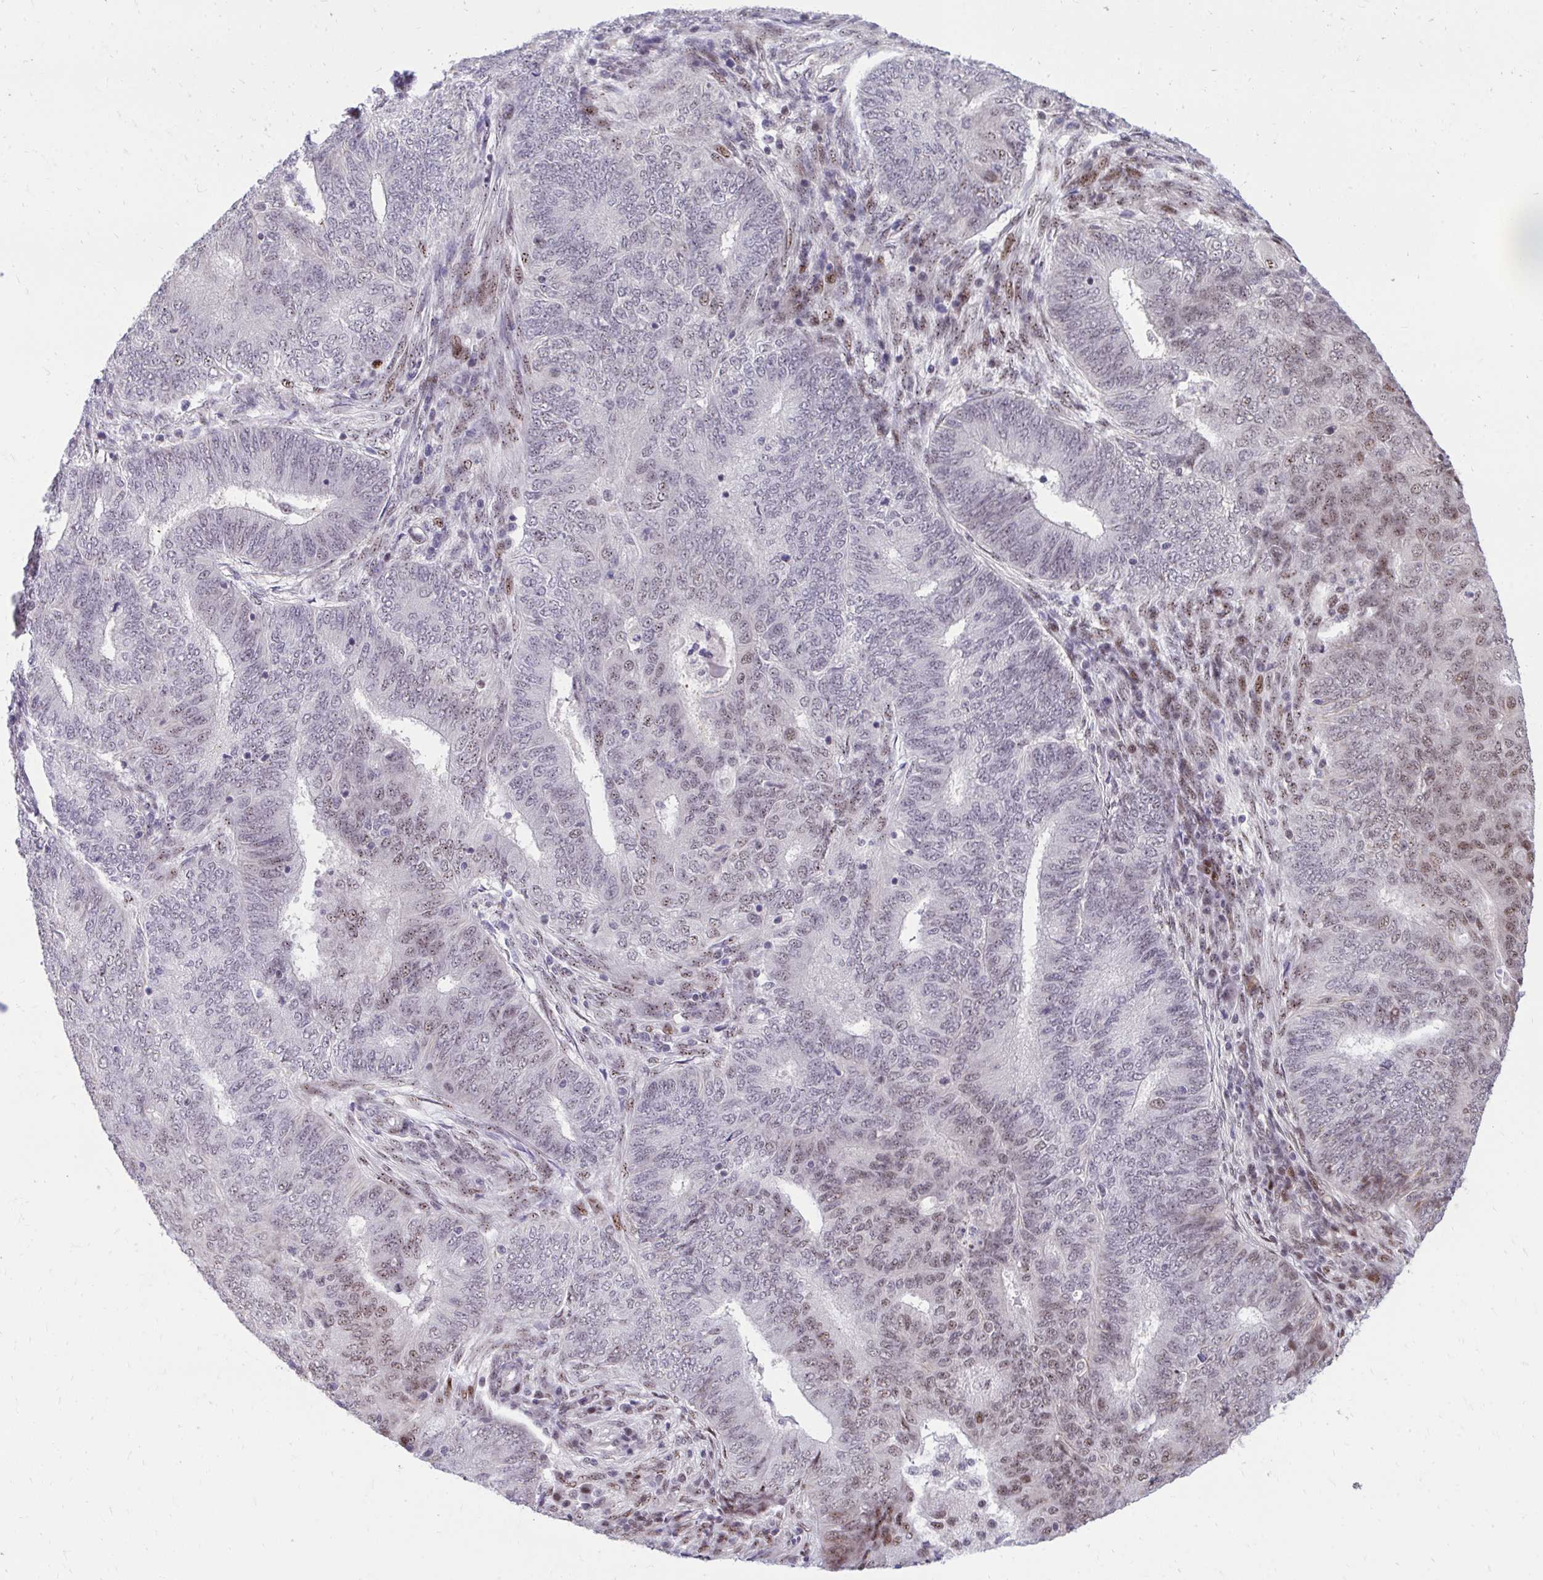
{"staining": {"intensity": "weak", "quantity": "25%-75%", "location": "nuclear"}, "tissue": "endometrial cancer", "cell_type": "Tumor cells", "image_type": "cancer", "snomed": [{"axis": "morphology", "description": "Adenocarcinoma, NOS"}, {"axis": "topography", "description": "Endometrium"}], "caption": "A brown stain shows weak nuclear staining of a protein in endometrial cancer (adenocarcinoma) tumor cells.", "gene": "HOXA4", "patient": {"sex": "female", "age": 62}}